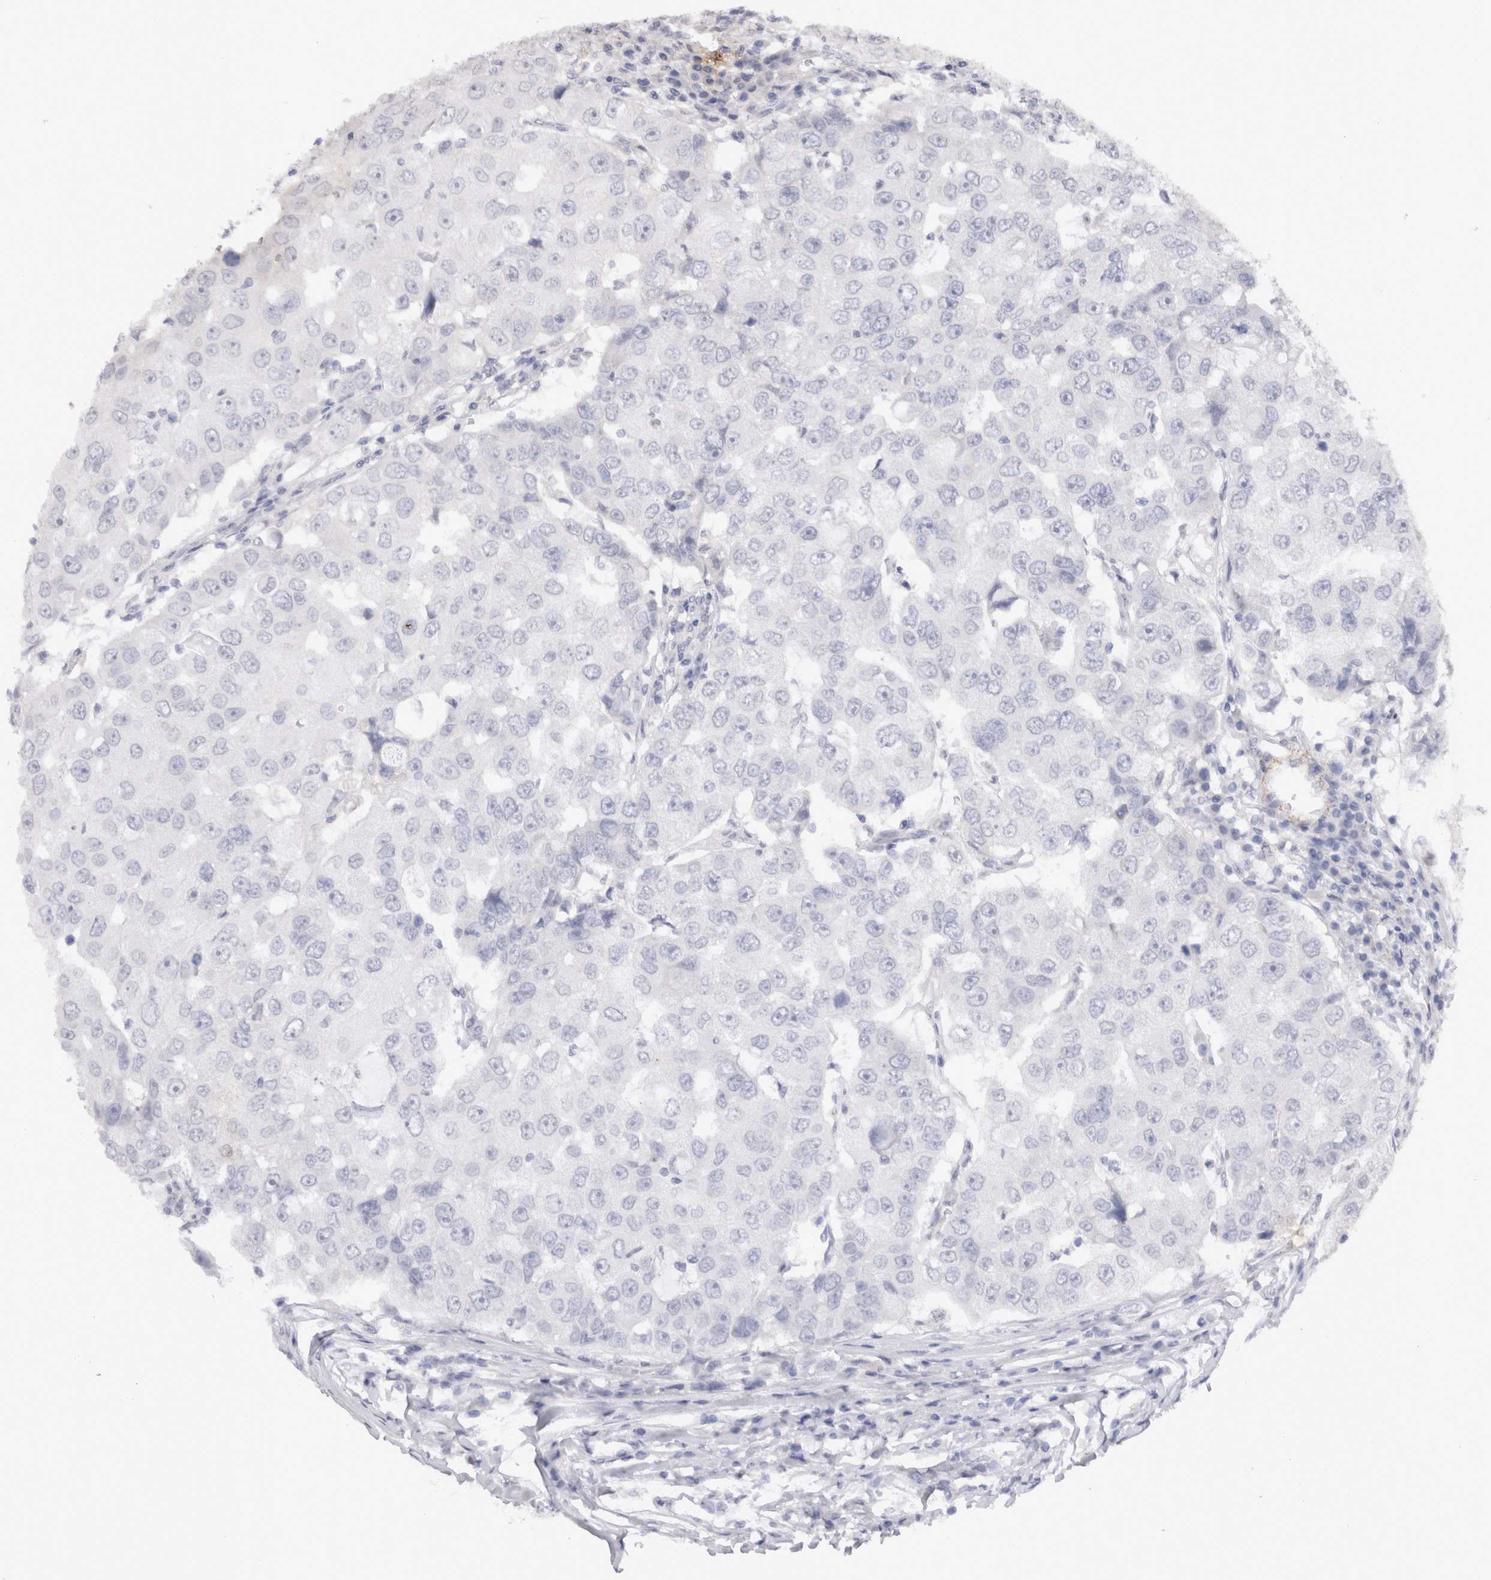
{"staining": {"intensity": "negative", "quantity": "none", "location": "none"}, "tissue": "breast cancer", "cell_type": "Tumor cells", "image_type": "cancer", "snomed": [{"axis": "morphology", "description": "Duct carcinoma"}, {"axis": "topography", "description": "Breast"}], "caption": "A micrograph of human breast cancer is negative for staining in tumor cells. (Stains: DAB (3,3'-diaminobenzidine) immunohistochemistry with hematoxylin counter stain, Microscopy: brightfield microscopy at high magnification).", "gene": "CDH6", "patient": {"sex": "female", "age": 27}}